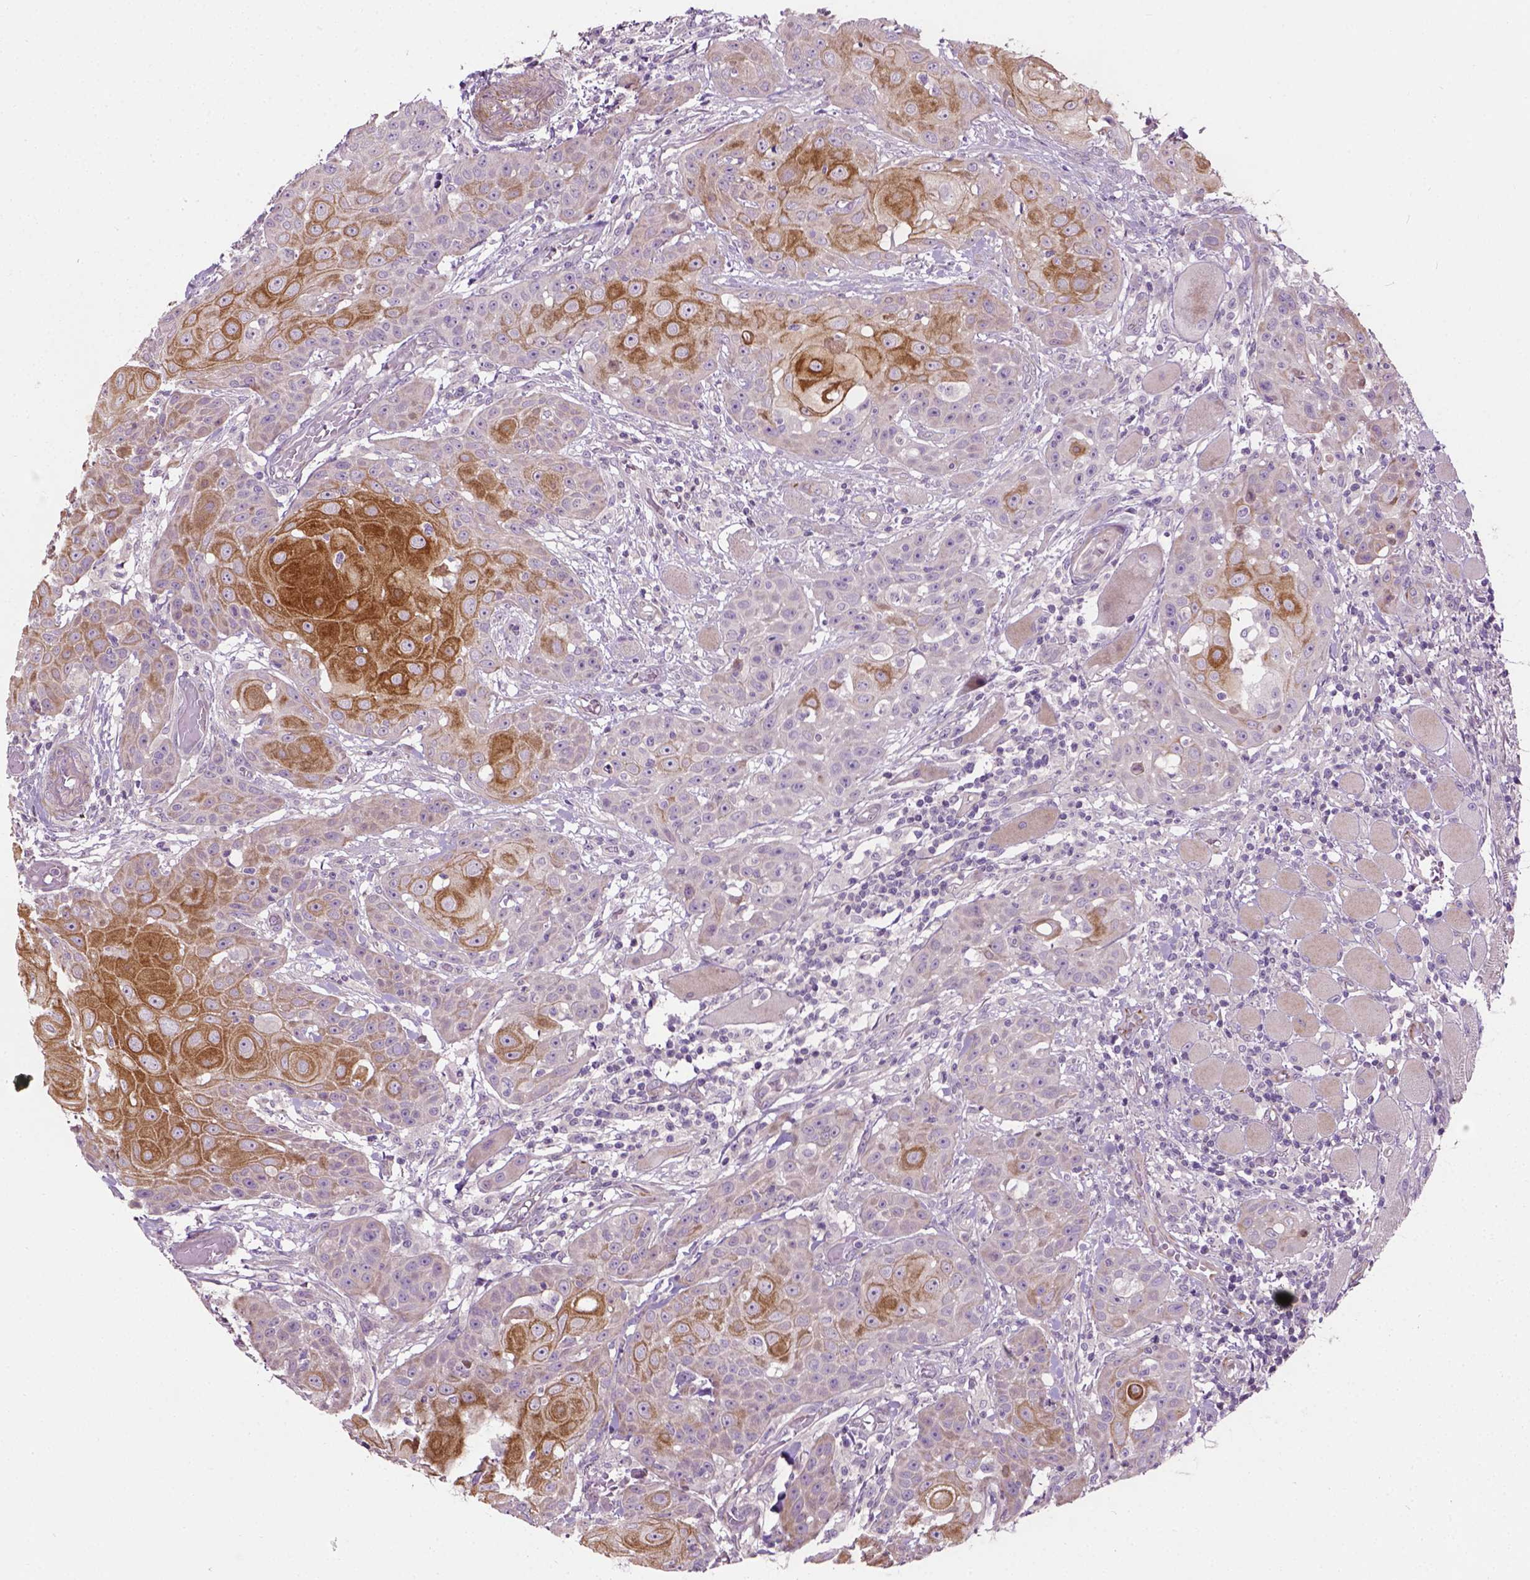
{"staining": {"intensity": "strong", "quantity": "<25%", "location": "cytoplasmic/membranous"}, "tissue": "head and neck cancer", "cell_type": "Tumor cells", "image_type": "cancer", "snomed": [{"axis": "morphology", "description": "Normal tissue, NOS"}, {"axis": "morphology", "description": "Squamous cell carcinoma, NOS"}, {"axis": "topography", "description": "Oral tissue"}, {"axis": "topography", "description": "Head-Neck"}], "caption": "An image of squamous cell carcinoma (head and neck) stained for a protein displays strong cytoplasmic/membranous brown staining in tumor cells.", "gene": "PKP3", "patient": {"sex": "female", "age": 55}}